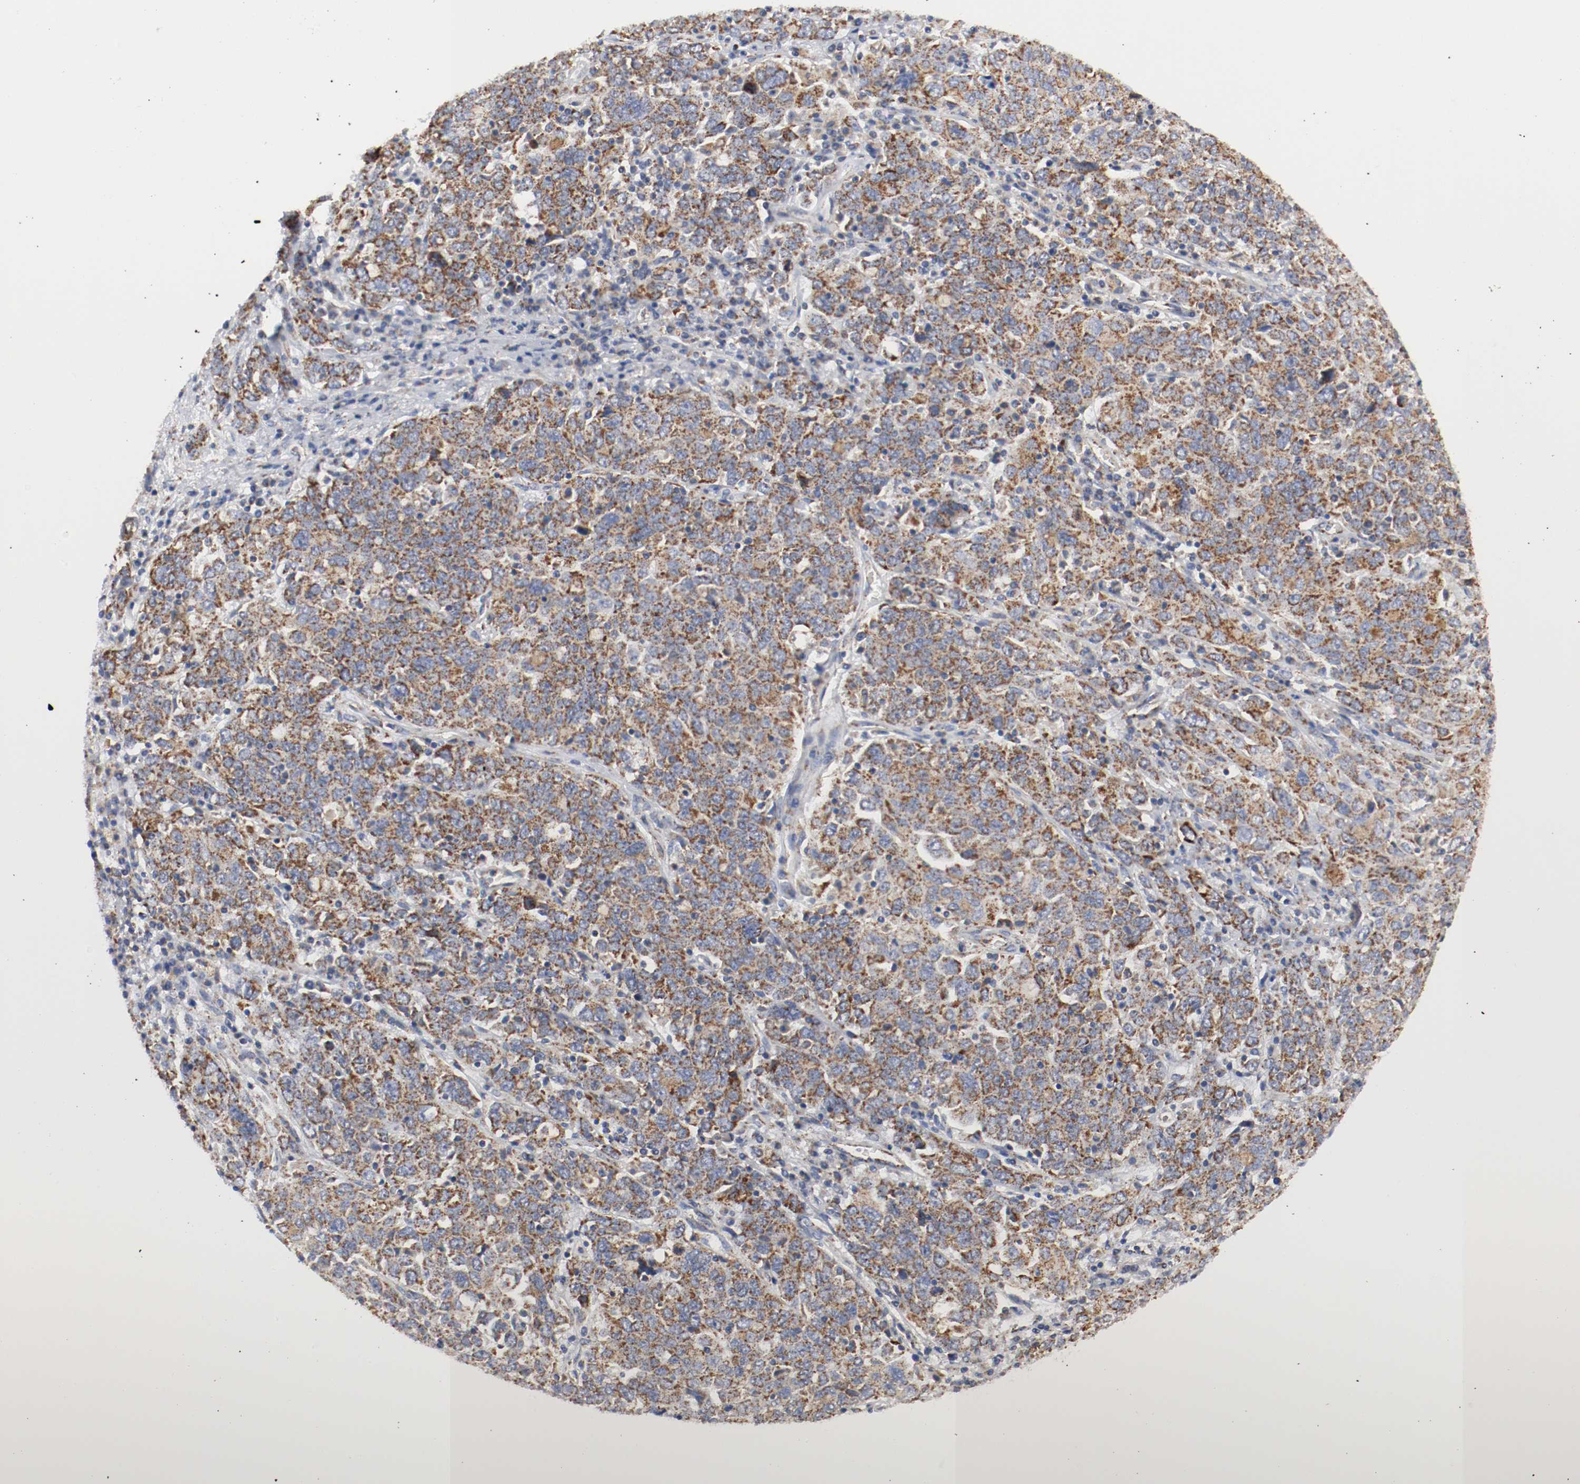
{"staining": {"intensity": "strong", "quantity": ">75%", "location": "cytoplasmic/membranous"}, "tissue": "ovarian cancer", "cell_type": "Tumor cells", "image_type": "cancer", "snomed": [{"axis": "morphology", "description": "Carcinoma, endometroid"}, {"axis": "topography", "description": "Ovary"}], "caption": "A high-resolution photomicrograph shows immunohistochemistry staining of endometroid carcinoma (ovarian), which demonstrates strong cytoplasmic/membranous expression in about >75% of tumor cells. (brown staining indicates protein expression, while blue staining denotes nuclei).", "gene": "AFG3L2", "patient": {"sex": "female", "age": 62}}